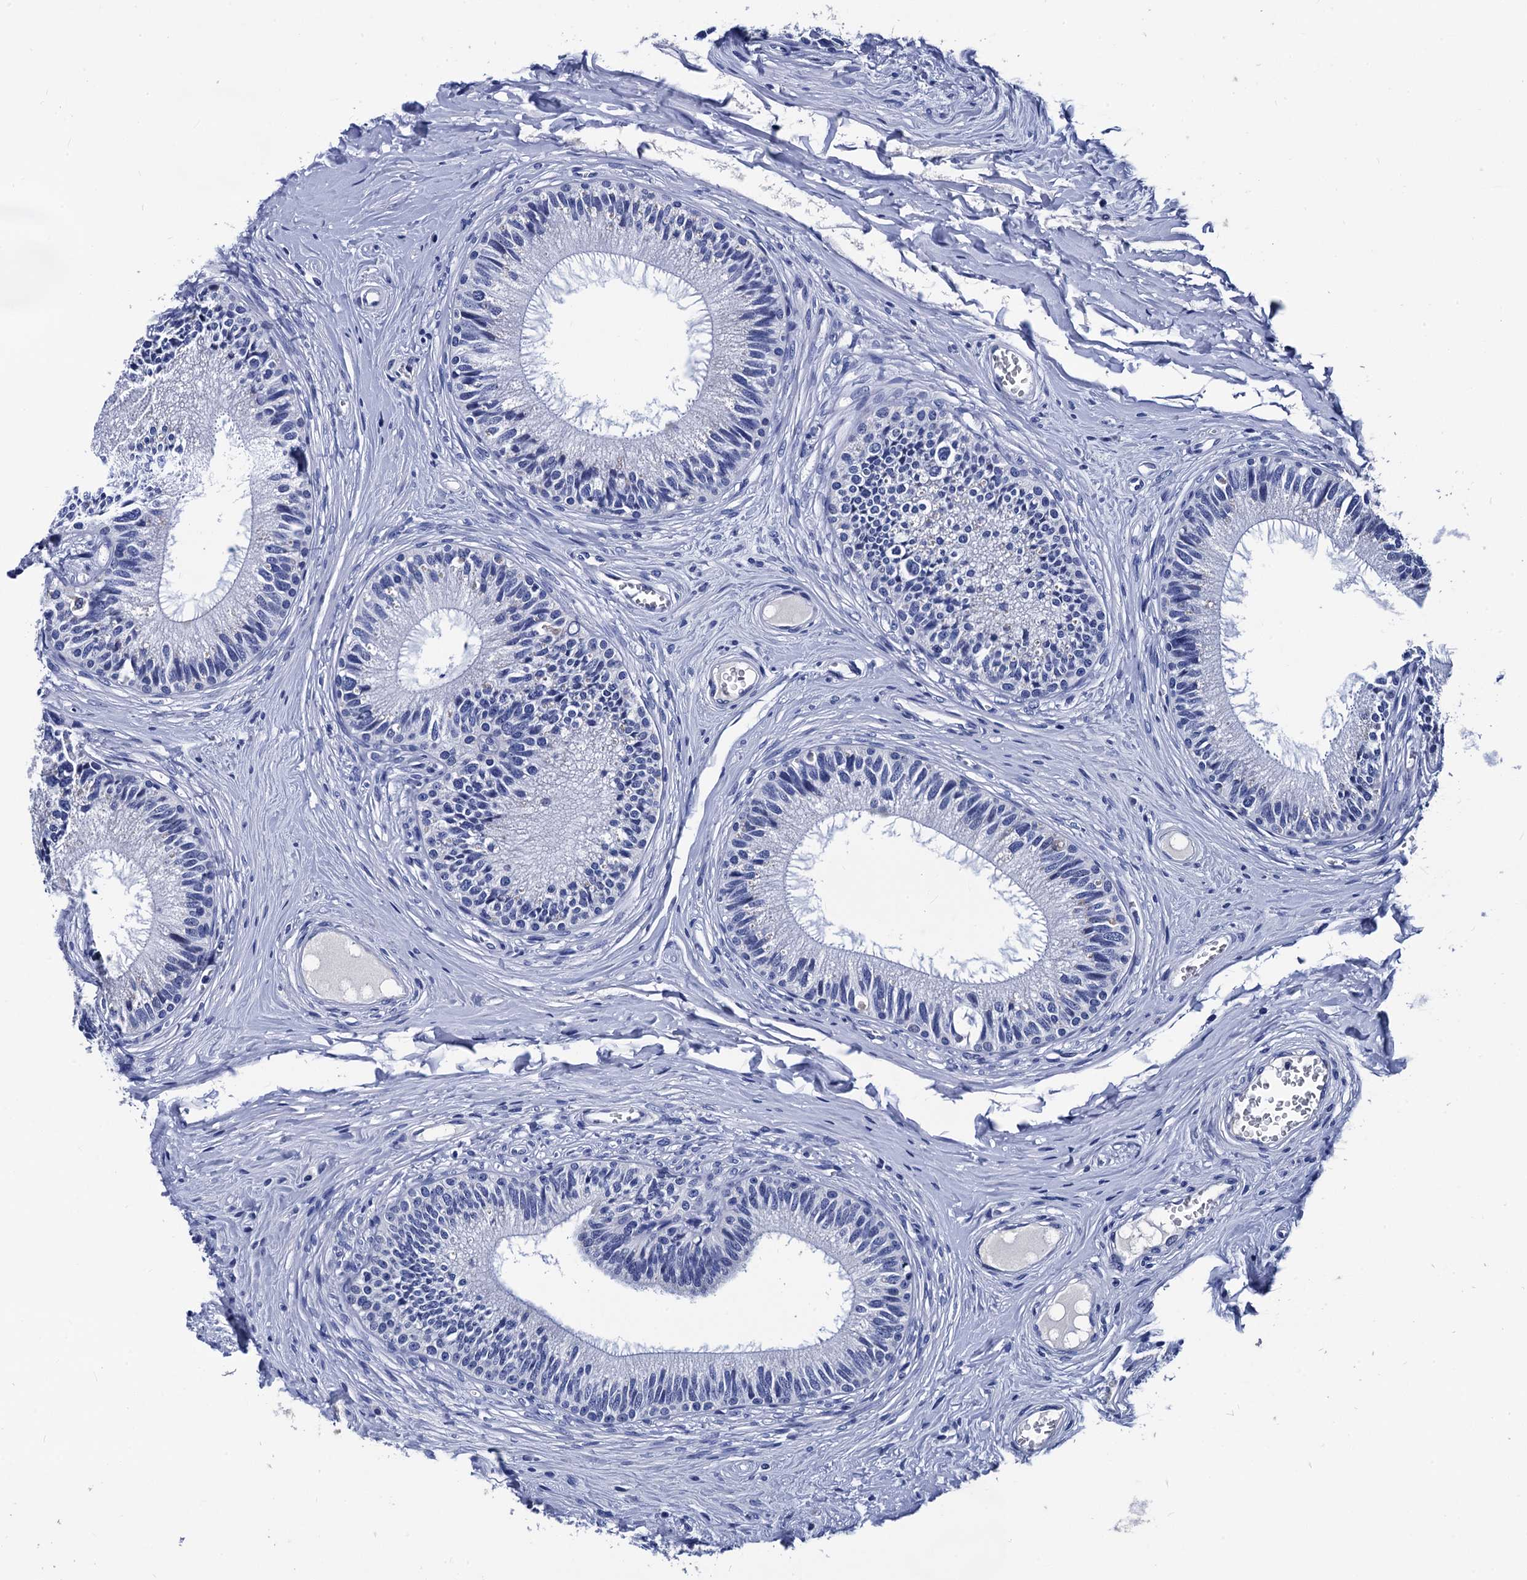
{"staining": {"intensity": "negative", "quantity": "none", "location": "none"}, "tissue": "epididymis", "cell_type": "Glandular cells", "image_type": "normal", "snomed": [{"axis": "morphology", "description": "Normal tissue, NOS"}, {"axis": "topography", "description": "Epididymis"}], "caption": "A photomicrograph of epididymis stained for a protein shows no brown staining in glandular cells. (DAB (3,3'-diaminobenzidine) immunohistochemistry (IHC) visualized using brightfield microscopy, high magnification).", "gene": "LRRC30", "patient": {"sex": "male", "age": 33}}